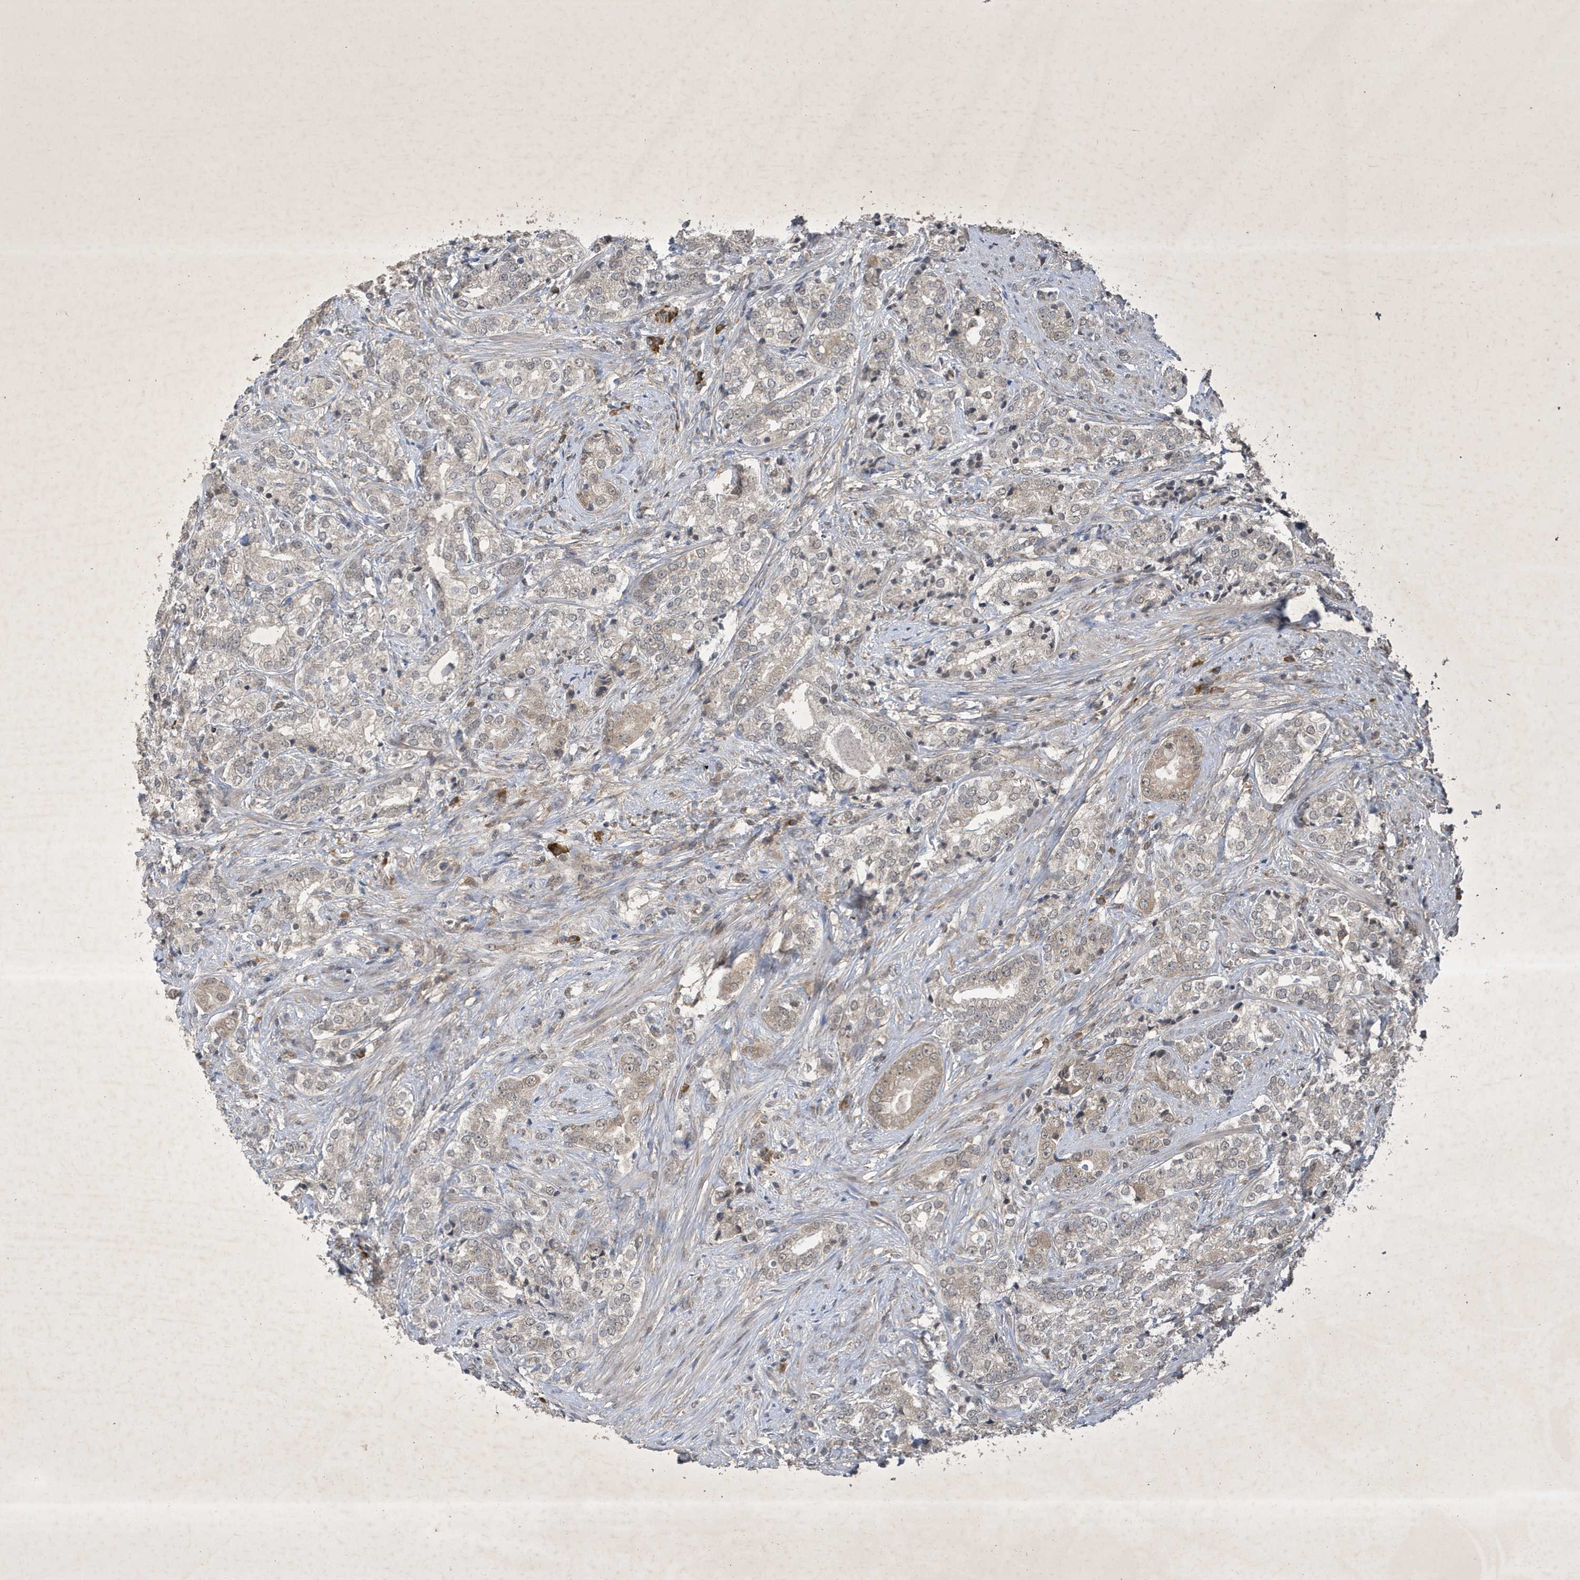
{"staining": {"intensity": "weak", "quantity": "25%-75%", "location": "cytoplasmic/membranous"}, "tissue": "prostate cancer", "cell_type": "Tumor cells", "image_type": "cancer", "snomed": [{"axis": "morphology", "description": "Adenocarcinoma, High grade"}, {"axis": "topography", "description": "Prostate"}], "caption": "A photomicrograph showing weak cytoplasmic/membranous positivity in about 25%-75% of tumor cells in prostate cancer (adenocarcinoma (high-grade)), as visualized by brown immunohistochemical staining.", "gene": "STX10", "patient": {"sex": "male", "age": 69}}